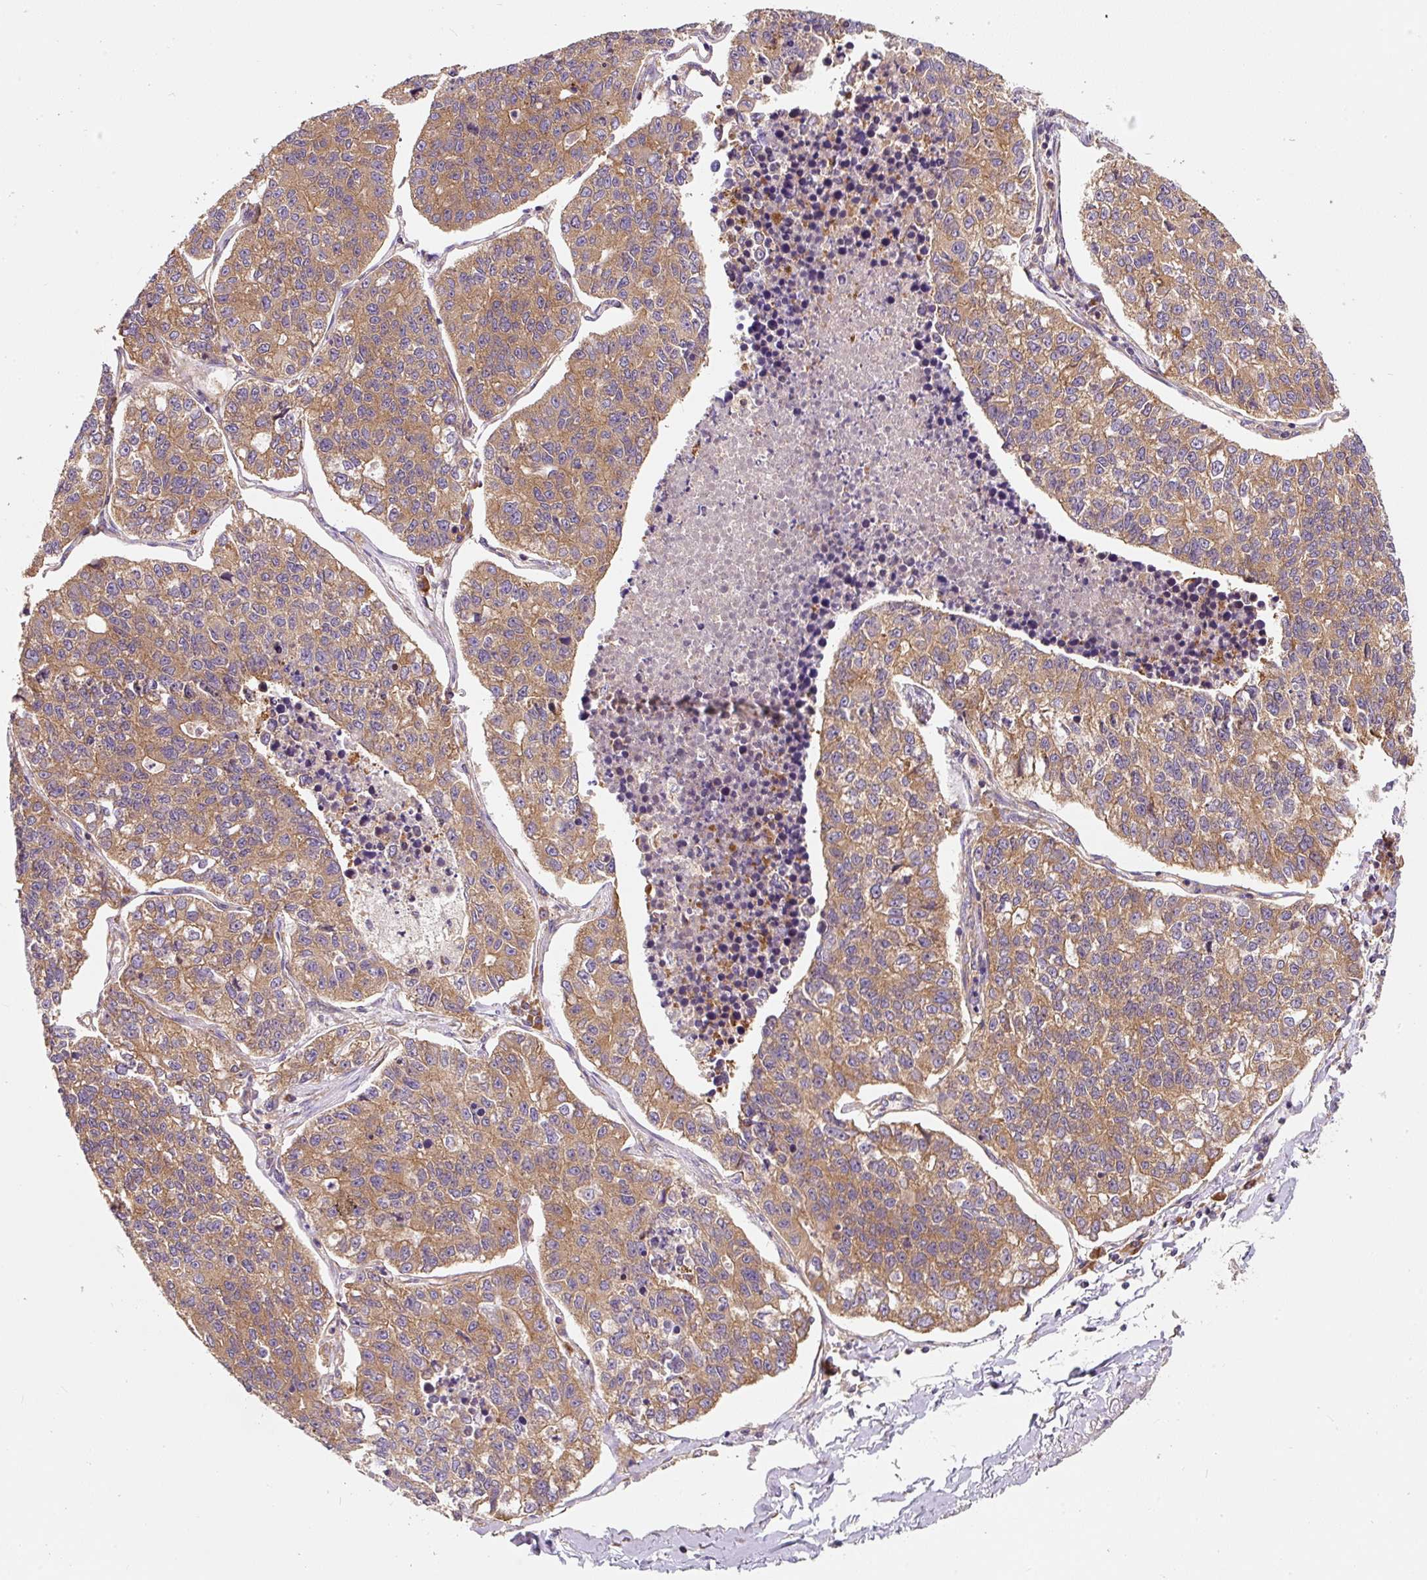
{"staining": {"intensity": "moderate", "quantity": ">75%", "location": "cytoplasmic/membranous"}, "tissue": "lung cancer", "cell_type": "Tumor cells", "image_type": "cancer", "snomed": [{"axis": "morphology", "description": "Adenocarcinoma, NOS"}, {"axis": "topography", "description": "Lung"}], "caption": "Immunohistochemical staining of human lung adenocarcinoma displays medium levels of moderate cytoplasmic/membranous protein expression in approximately >75% of tumor cells.", "gene": "EIF2S2", "patient": {"sex": "male", "age": 49}}